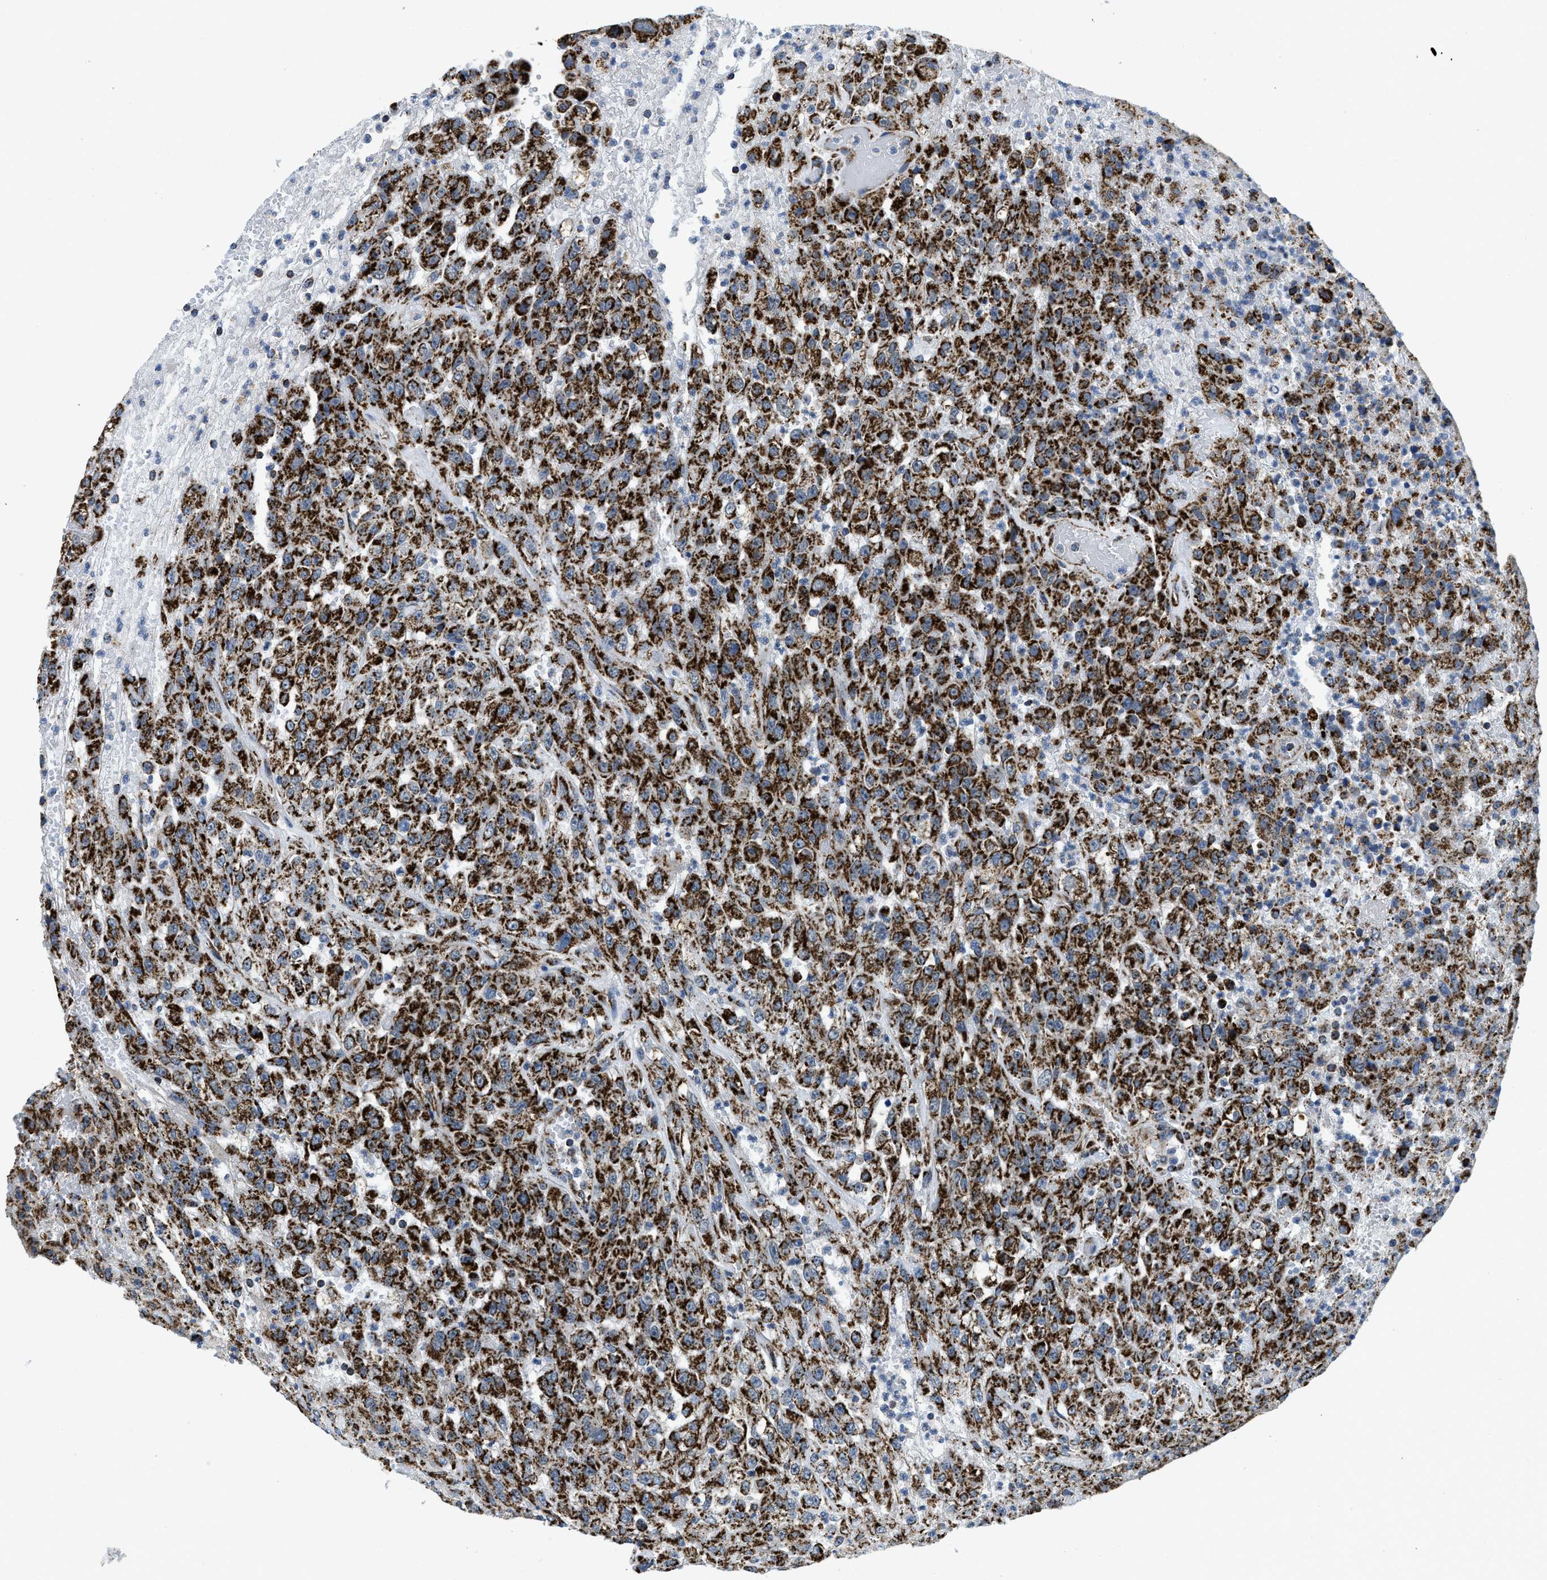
{"staining": {"intensity": "strong", "quantity": ">75%", "location": "cytoplasmic/membranous"}, "tissue": "urothelial cancer", "cell_type": "Tumor cells", "image_type": "cancer", "snomed": [{"axis": "morphology", "description": "Urothelial carcinoma, High grade"}, {"axis": "topography", "description": "Urinary bladder"}], "caption": "IHC micrograph of neoplastic tissue: human high-grade urothelial carcinoma stained using IHC demonstrates high levels of strong protein expression localized specifically in the cytoplasmic/membranous of tumor cells, appearing as a cytoplasmic/membranous brown color.", "gene": "STK33", "patient": {"sex": "male", "age": 46}}